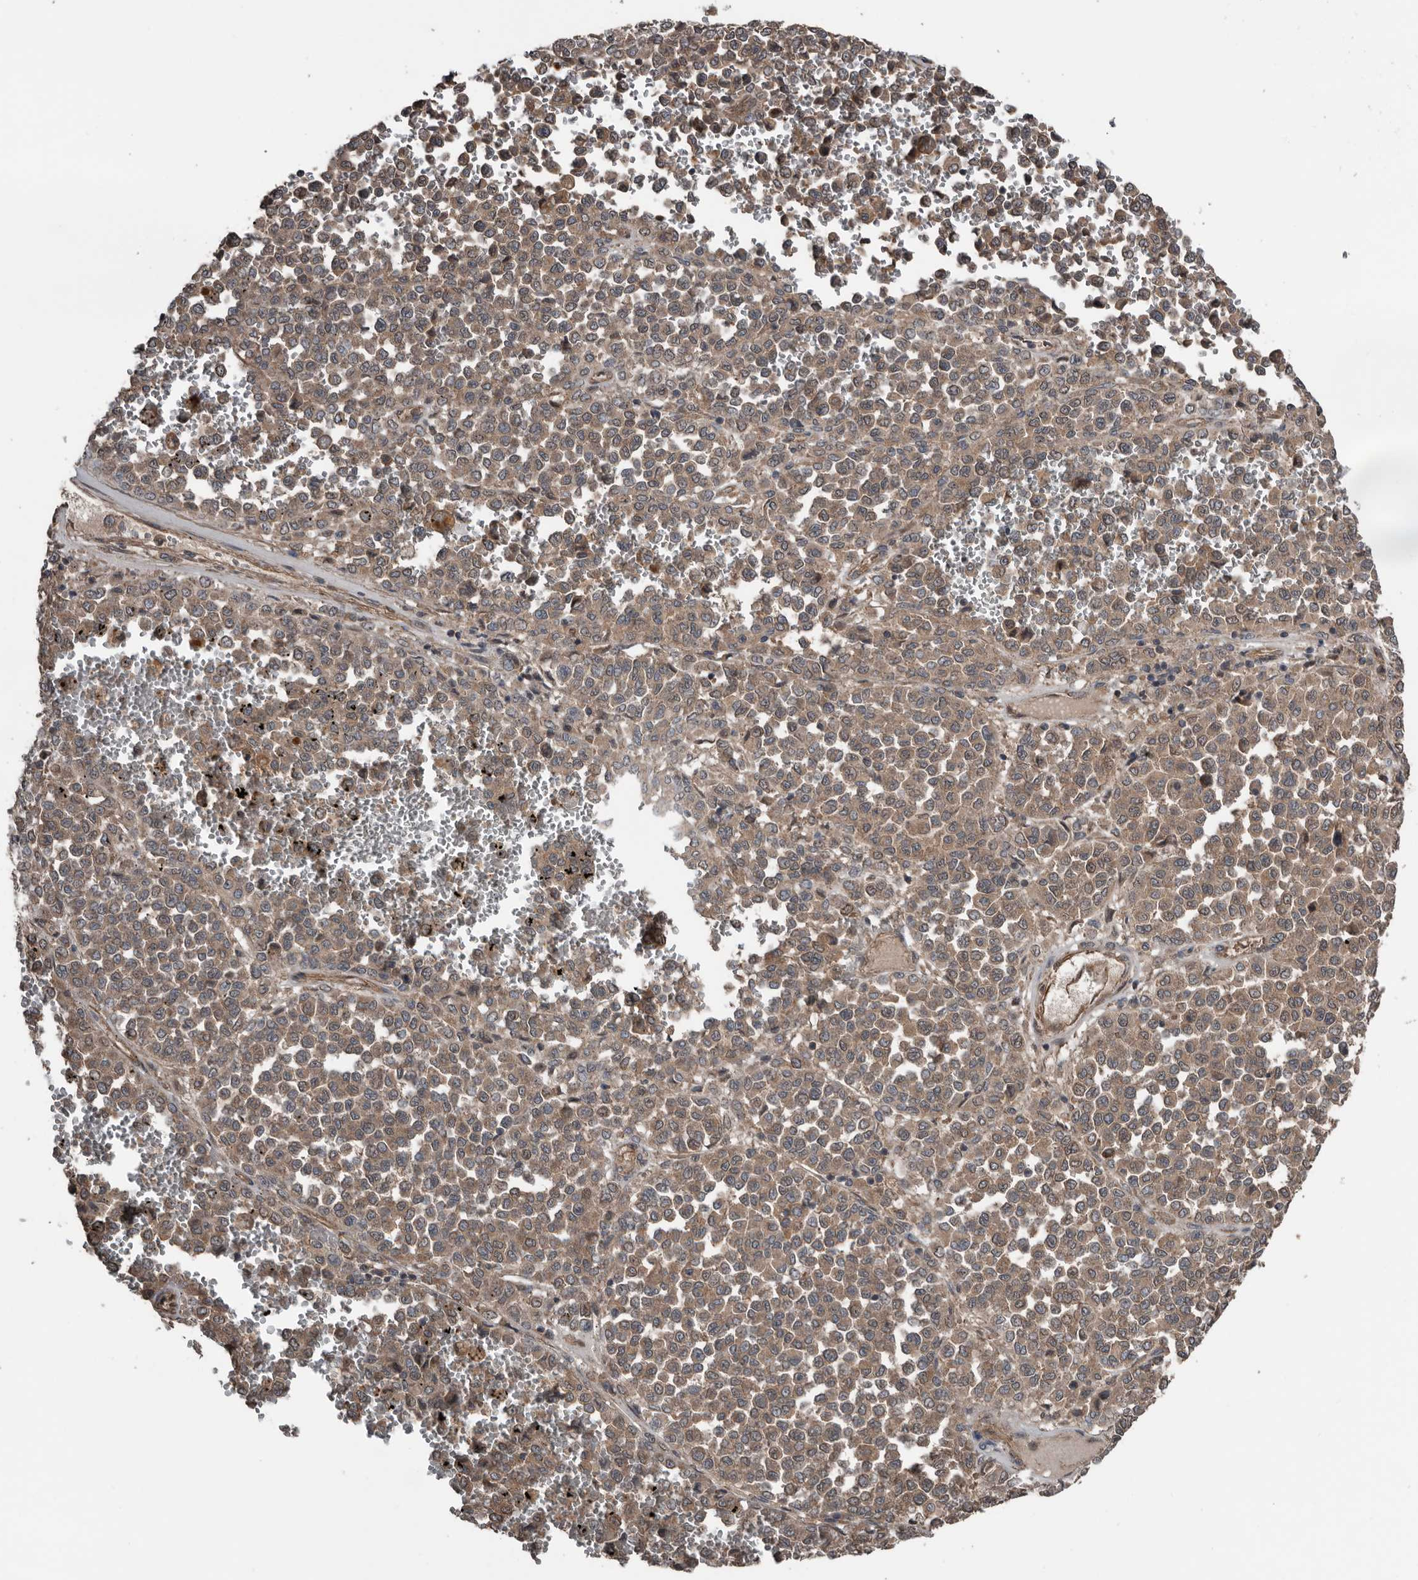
{"staining": {"intensity": "moderate", "quantity": ">75%", "location": "cytoplasmic/membranous"}, "tissue": "melanoma", "cell_type": "Tumor cells", "image_type": "cancer", "snomed": [{"axis": "morphology", "description": "Malignant melanoma, Metastatic site"}, {"axis": "topography", "description": "Pancreas"}], "caption": "Immunohistochemical staining of human malignant melanoma (metastatic site) shows medium levels of moderate cytoplasmic/membranous protein positivity in approximately >75% of tumor cells.", "gene": "DNAJB4", "patient": {"sex": "female", "age": 30}}